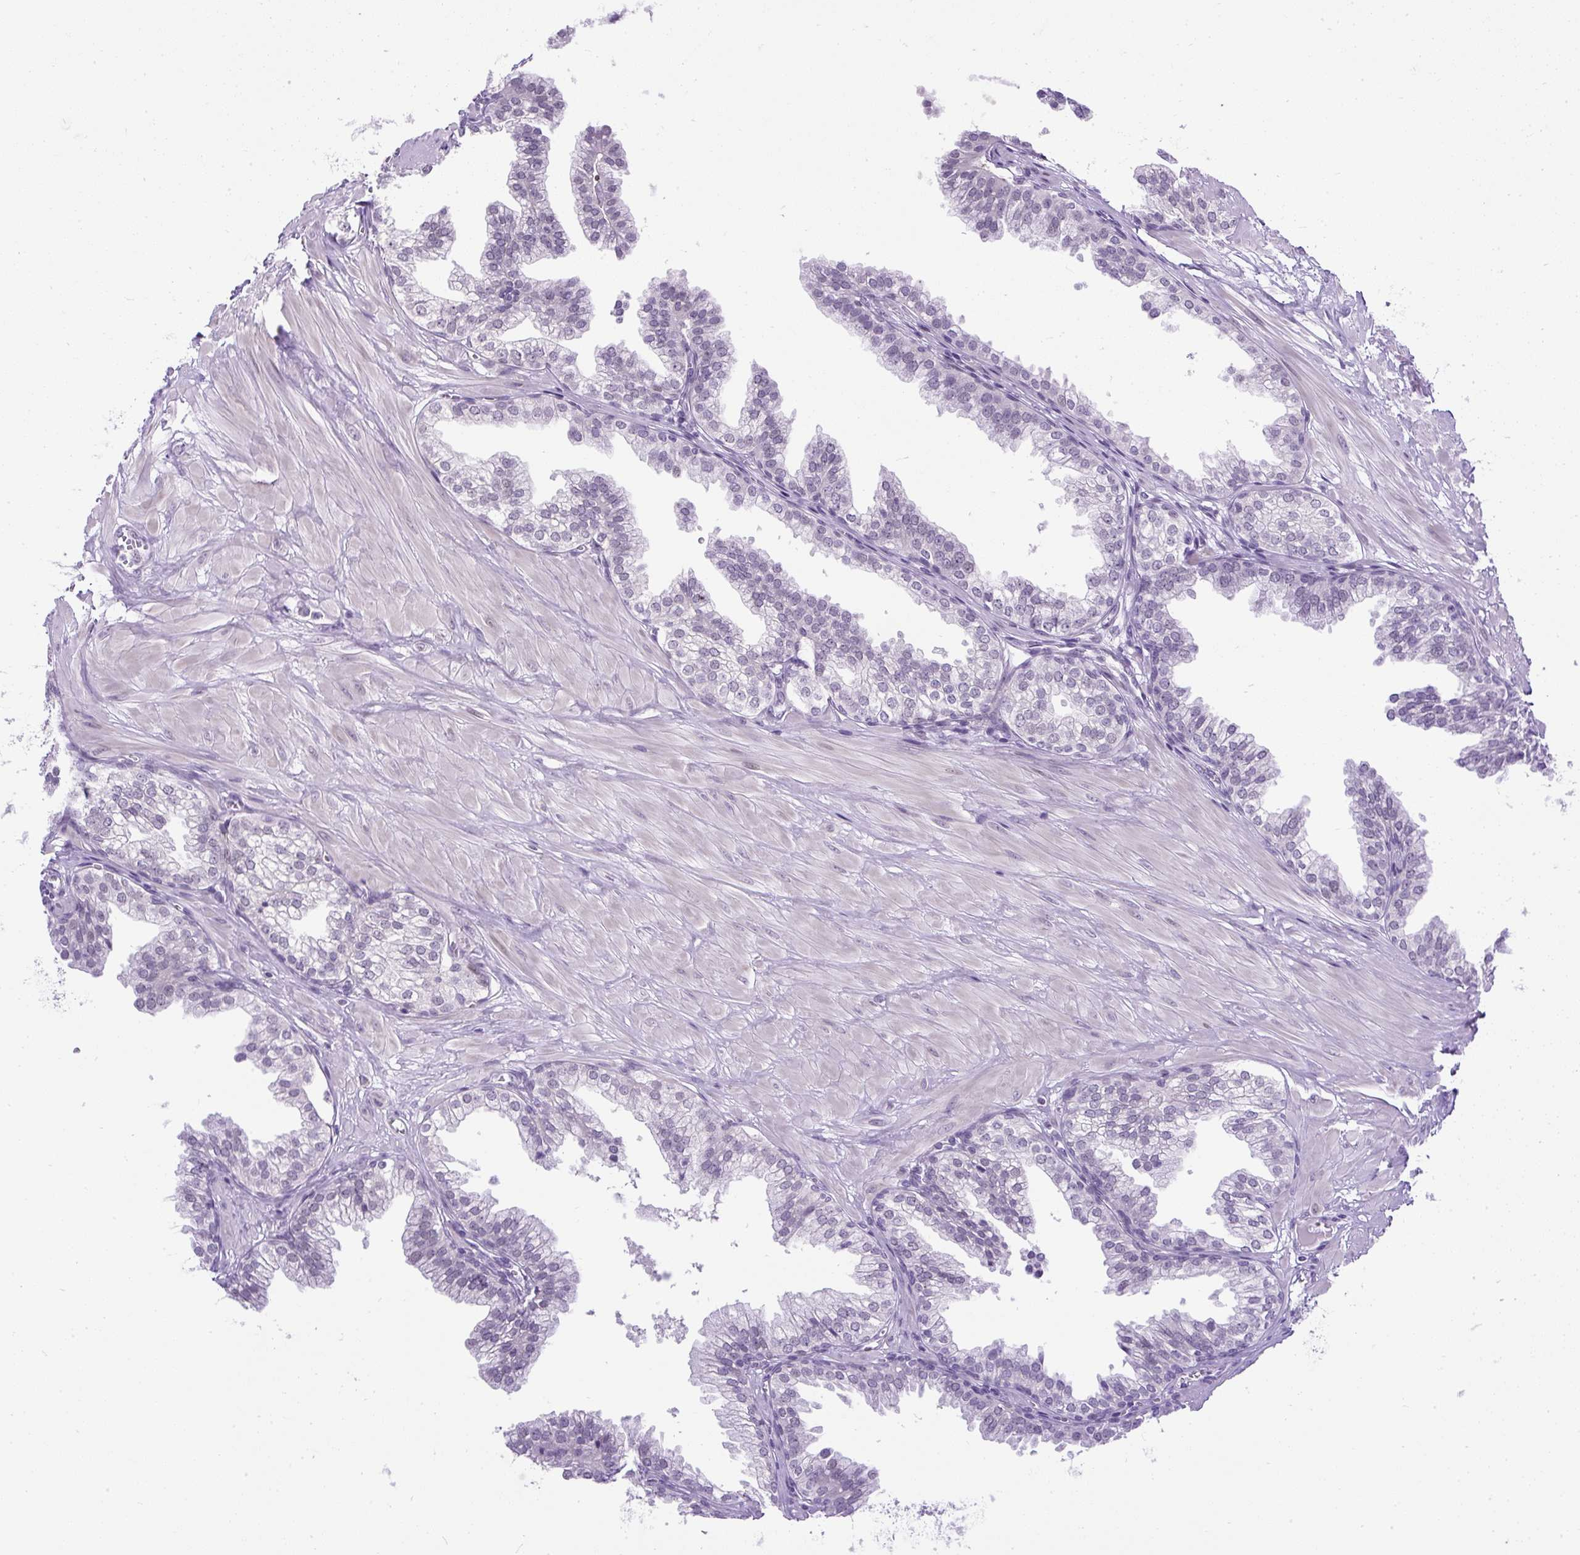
{"staining": {"intensity": "negative", "quantity": "none", "location": "none"}, "tissue": "prostate", "cell_type": "Glandular cells", "image_type": "normal", "snomed": [{"axis": "morphology", "description": "Normal tissue, NOS"}, {"axis": "topography", "description": "Prostate"}, {"axis": "topography", "description": "Peripheral nerve tissue"}], "caption": "Immunohistochemical staining of normal human prostate shows no significant positivity in glandular cells.", "gene": "WNT10B", "patient": {"sex": "male", "age": 55}}